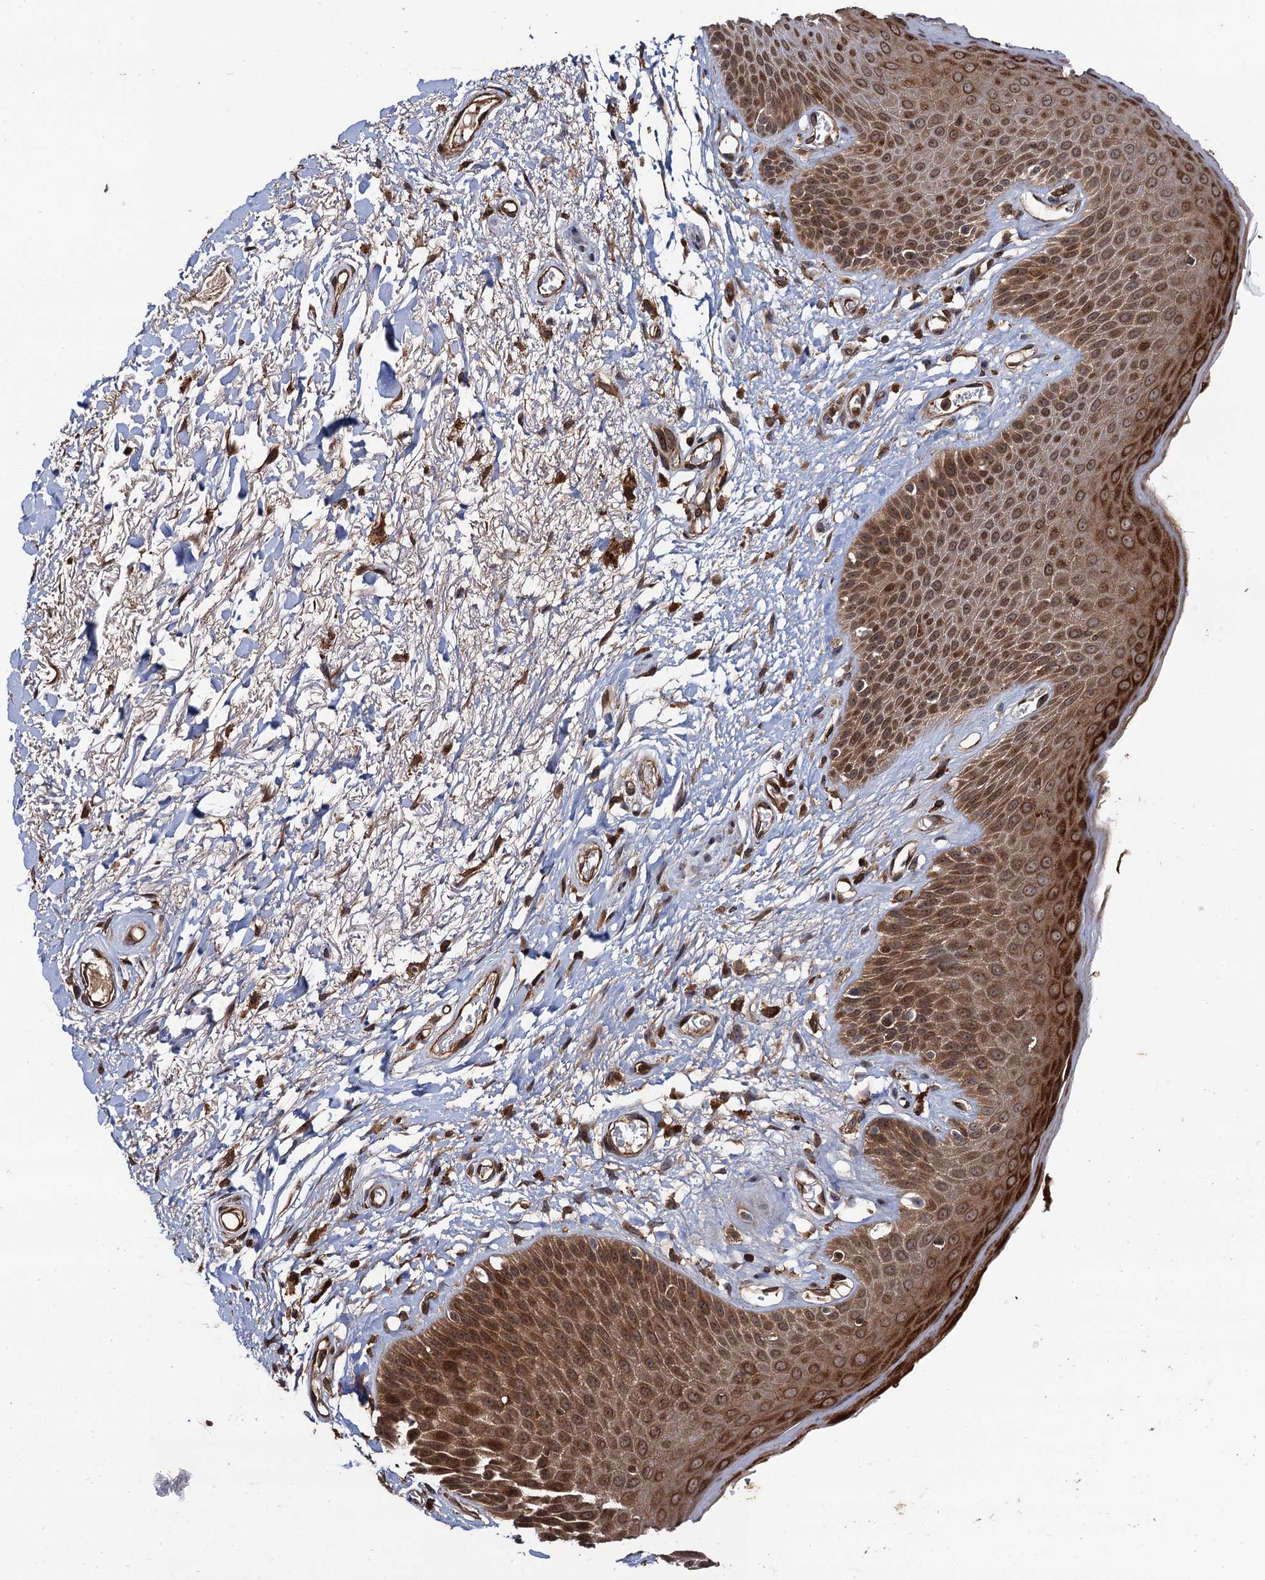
{"staining": {"intensity": "moderate", "quantity": ">75%", "location": "cytoplasmic/membranous,nuclear"}, "tissue": "skin", "cell_type": "Epidermal cells", "image_type": "normal", "snomed": [{"axis": "morphology", "description": "Normal tissue, NOS"}, {"axis": "topography", "description": "Anal"}], "caption": "Protein staining by immunohistochemistry shows moderate cytoplasmic/membranous,nuclear staining in approximately >75% of epidermal cells in unremarkable skin.", "gene": "BORA", "patient": {"sex": "male", "age": 74}}